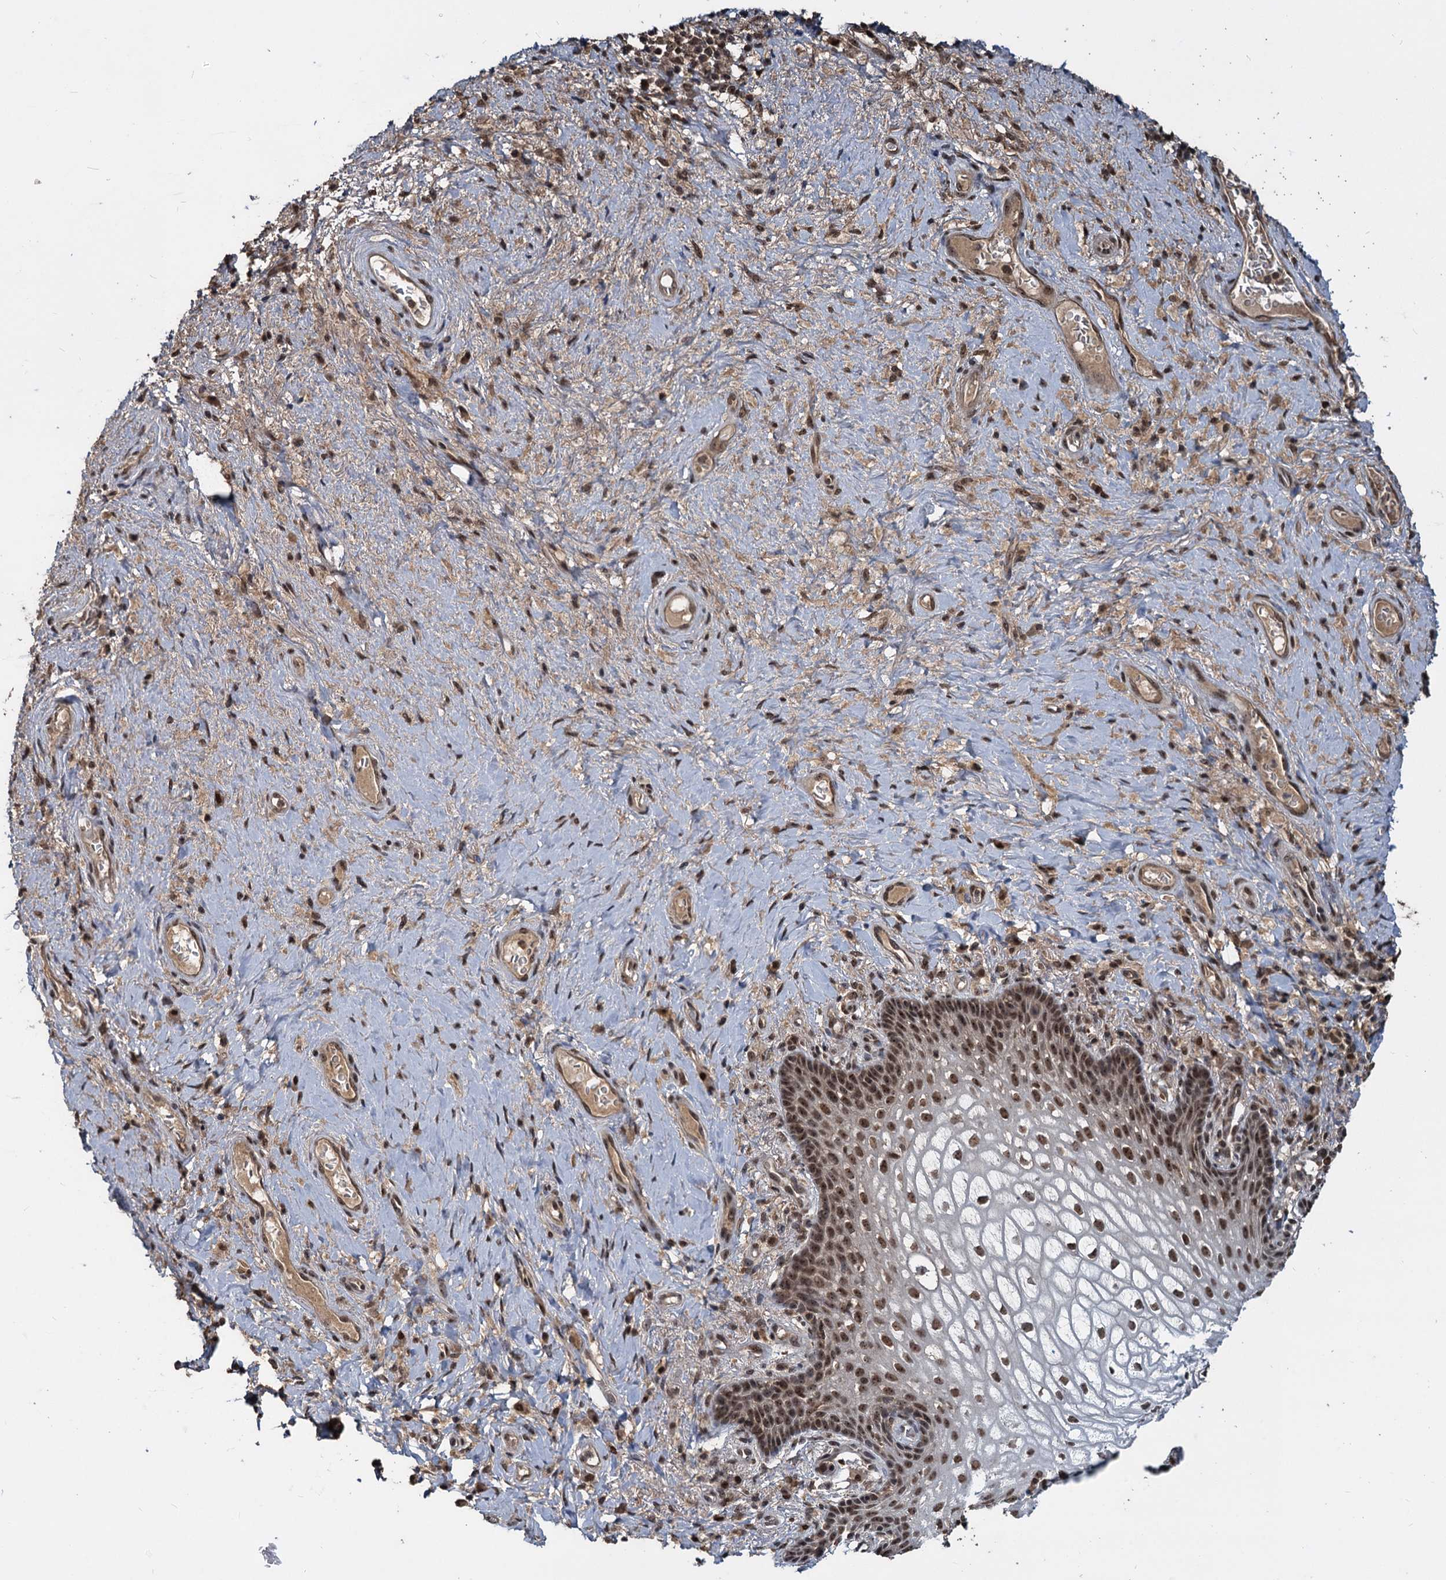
{"staining": {"intensity": "moderate", "quantity": ">75%", "location": "nuclear"}, "tissue": "vagina", "cell_type": "Squamous epithelial cells", "image_type": "normal", "snomed": [{"axis": "morphology", "description": "Normal tissue, NOS"}, {"axis": "topography", "description": "Vagina"}], "caption": "Moderate nuclear positivity for a protein is appreciated in approximately >75% of squamous epithelial cells of unremarkable vagina using immunohistochemistry.", "gene": "FAM216B", "patient": {"sex": "female", "age": 60}}